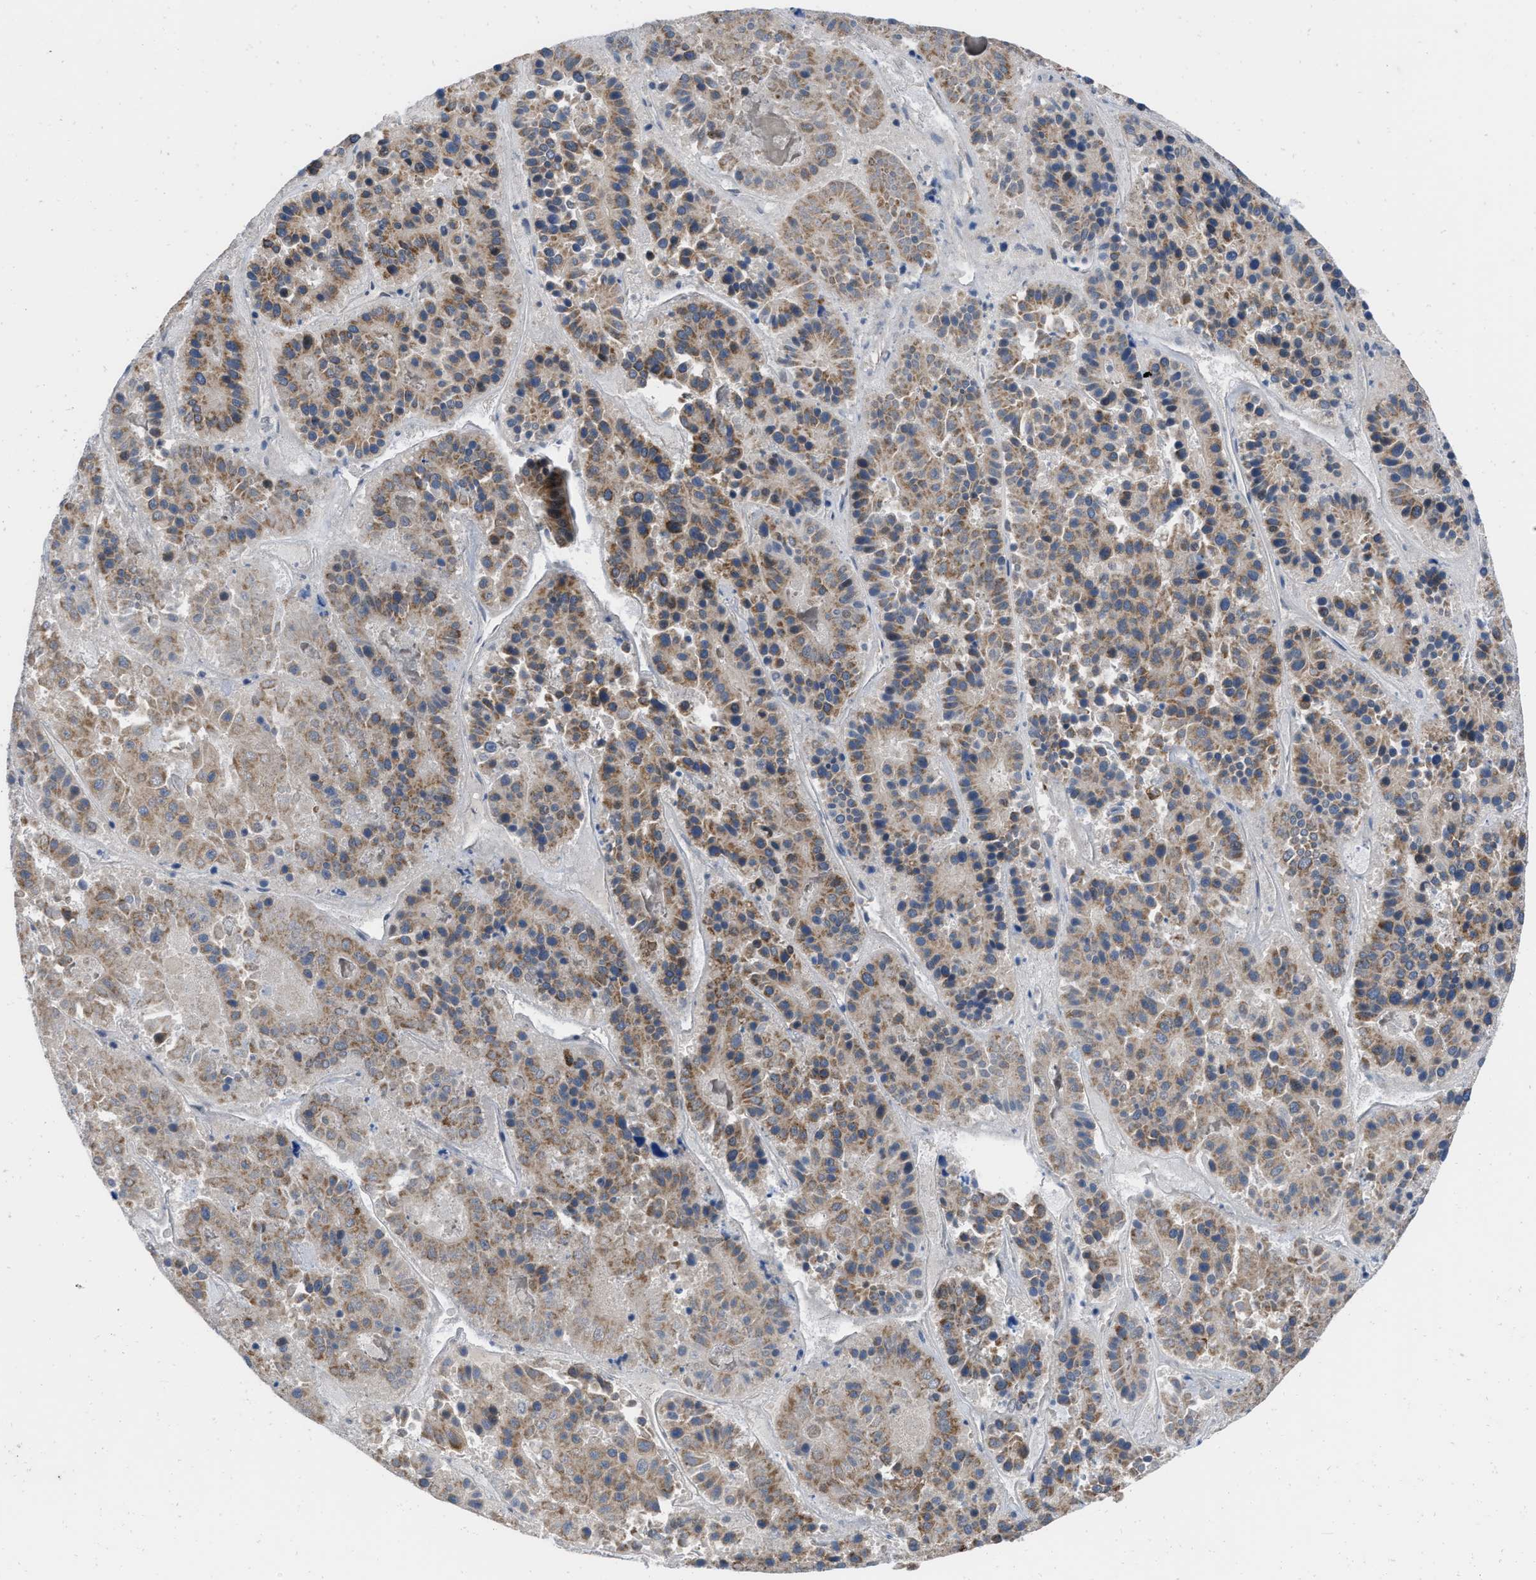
{"staining": {"intensity": "moderate", "quantity": ">75%", "location": "cytoplasmic/membranous"}, "tissue": "pancreatic cancer", "cell_type": "Tumor cells", "image_type": "cancer", "snomed": [{"axis": "morphology", "description": "Adenocarcinoma, NOS"}, {"axis": "topography", "description": "Pancreas"}], "caption": "Immunohistochemical staining of pancreatic adenocarcinoma demonstrates moderate cytoplasmic/membranous protein positivity in about >75% of tumor cells. The staining was performed using DAB, with brown indicating positive protein expression. Nuclei are stained blue with hematoxylin.", "gene": "AKAP1", "patient": {"sex": "male", "age": 50}}